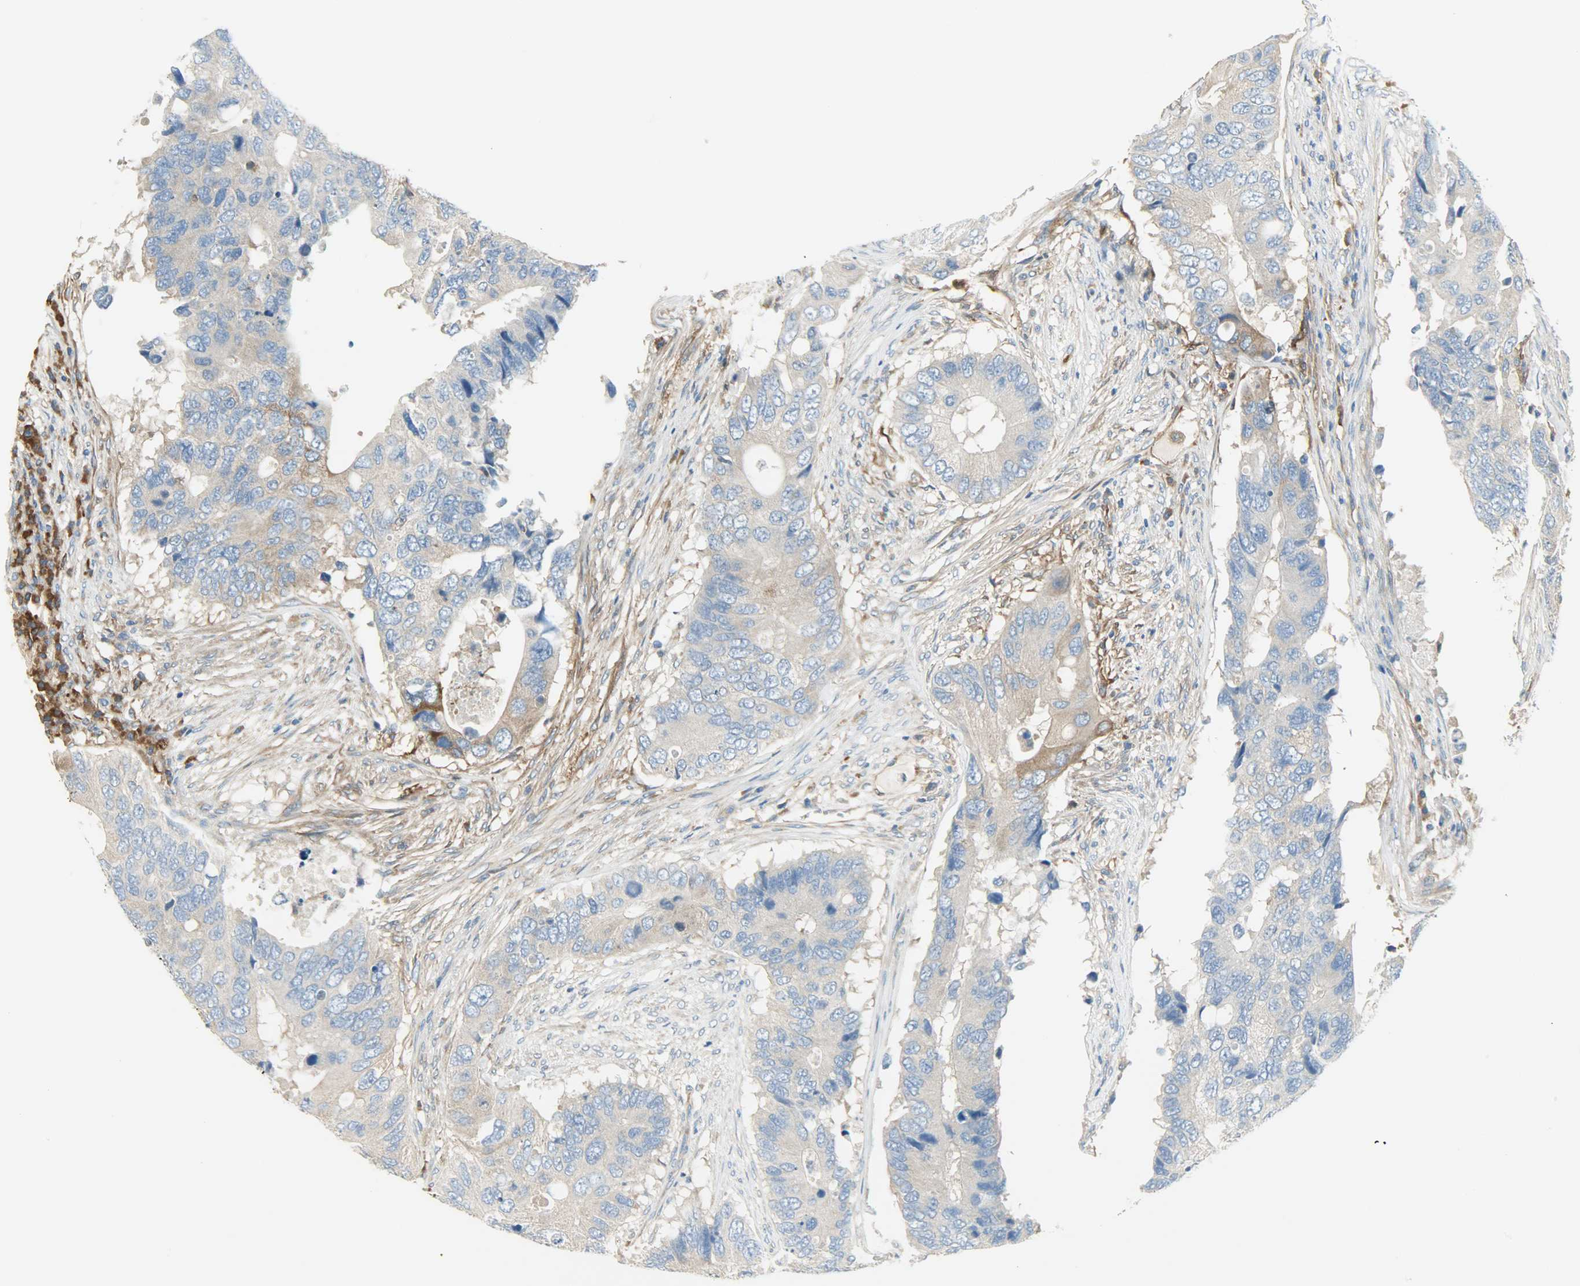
{"staining": {"intensity": "moderate", "quantity": "25%-75%", "location": "cytoplasmic/membranous"}, "tissue": "colorectal cancer", "cell_type": "Tumor cells", "image_type": "cancer", "snomed": [{"axis": "morphology", "description": "Adenocarcinoma, NOS"}, {"axis": "topography", "description": "Colon"}], "caption": "Immunohistochemistry (IHC) photomicrograph of human colorectal adenocarcinoma stained for a protein (brown), which exhibits medium levels of moderate cytoplasmic/membranous expression in about 25%-75% of tumor cells.", "gene": "WARS1", "patient": {"sex": "male", "age": 71}}